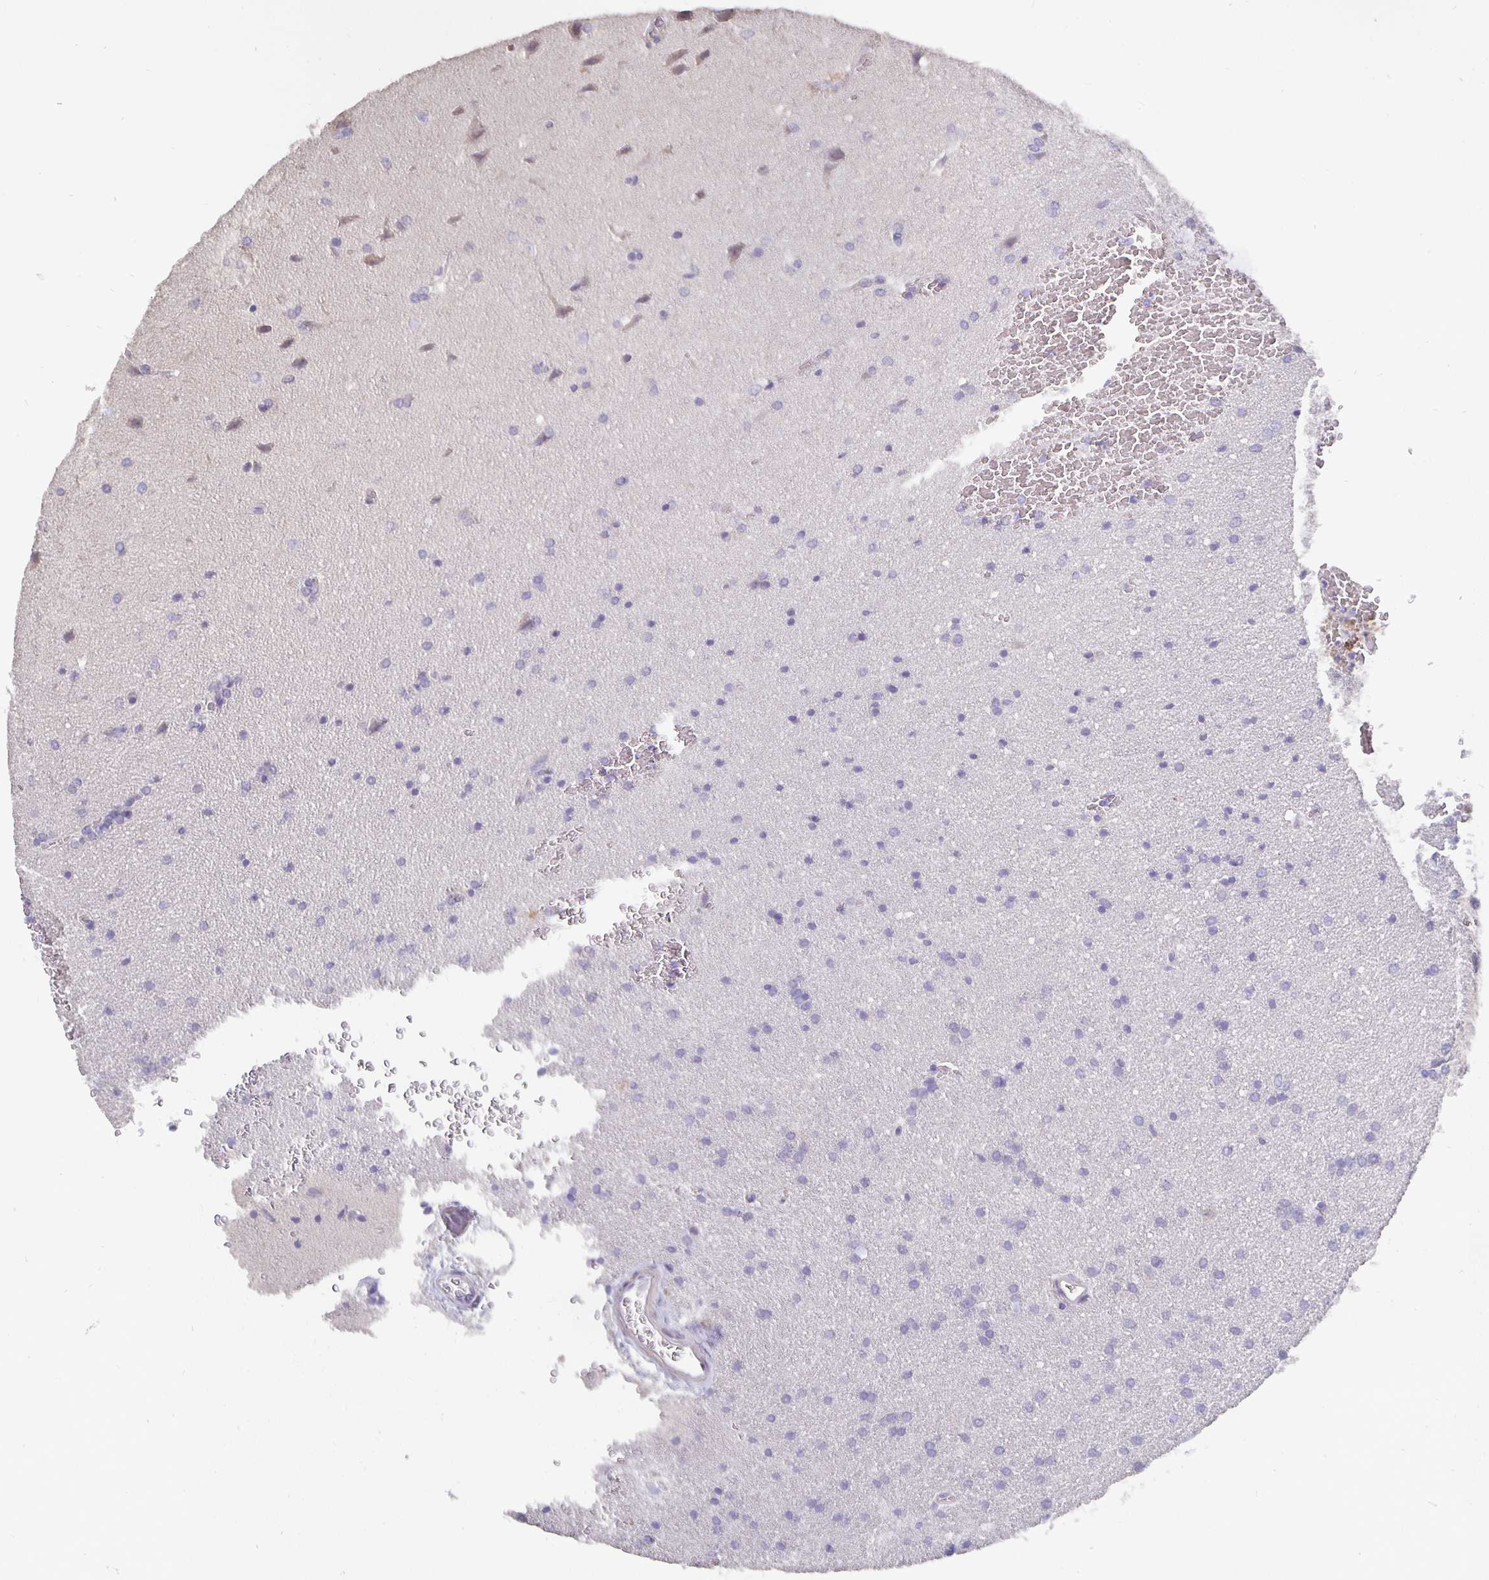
{"staining": {"intensity": "negative", "quantity": "none", "location": "none"}, "tissue": "glioma", "cell_type": "Tumor cells", "image_type": "cancer", "snomed": [{"axis": "morphology", "description": "Glioma, malignant, Low grade"}, {"axis": "topography", "description": "Brain"}], "caption": "High magnification brightfield microscopy of glioma stained with DAB (brown) and counterstained with hematoxylin (blue): tumor cells show no significant expression. (DAB immunohistochemistry, high magnification).", "gene": "CFAP74", "patient": {"sex": "female", "age": 34}}